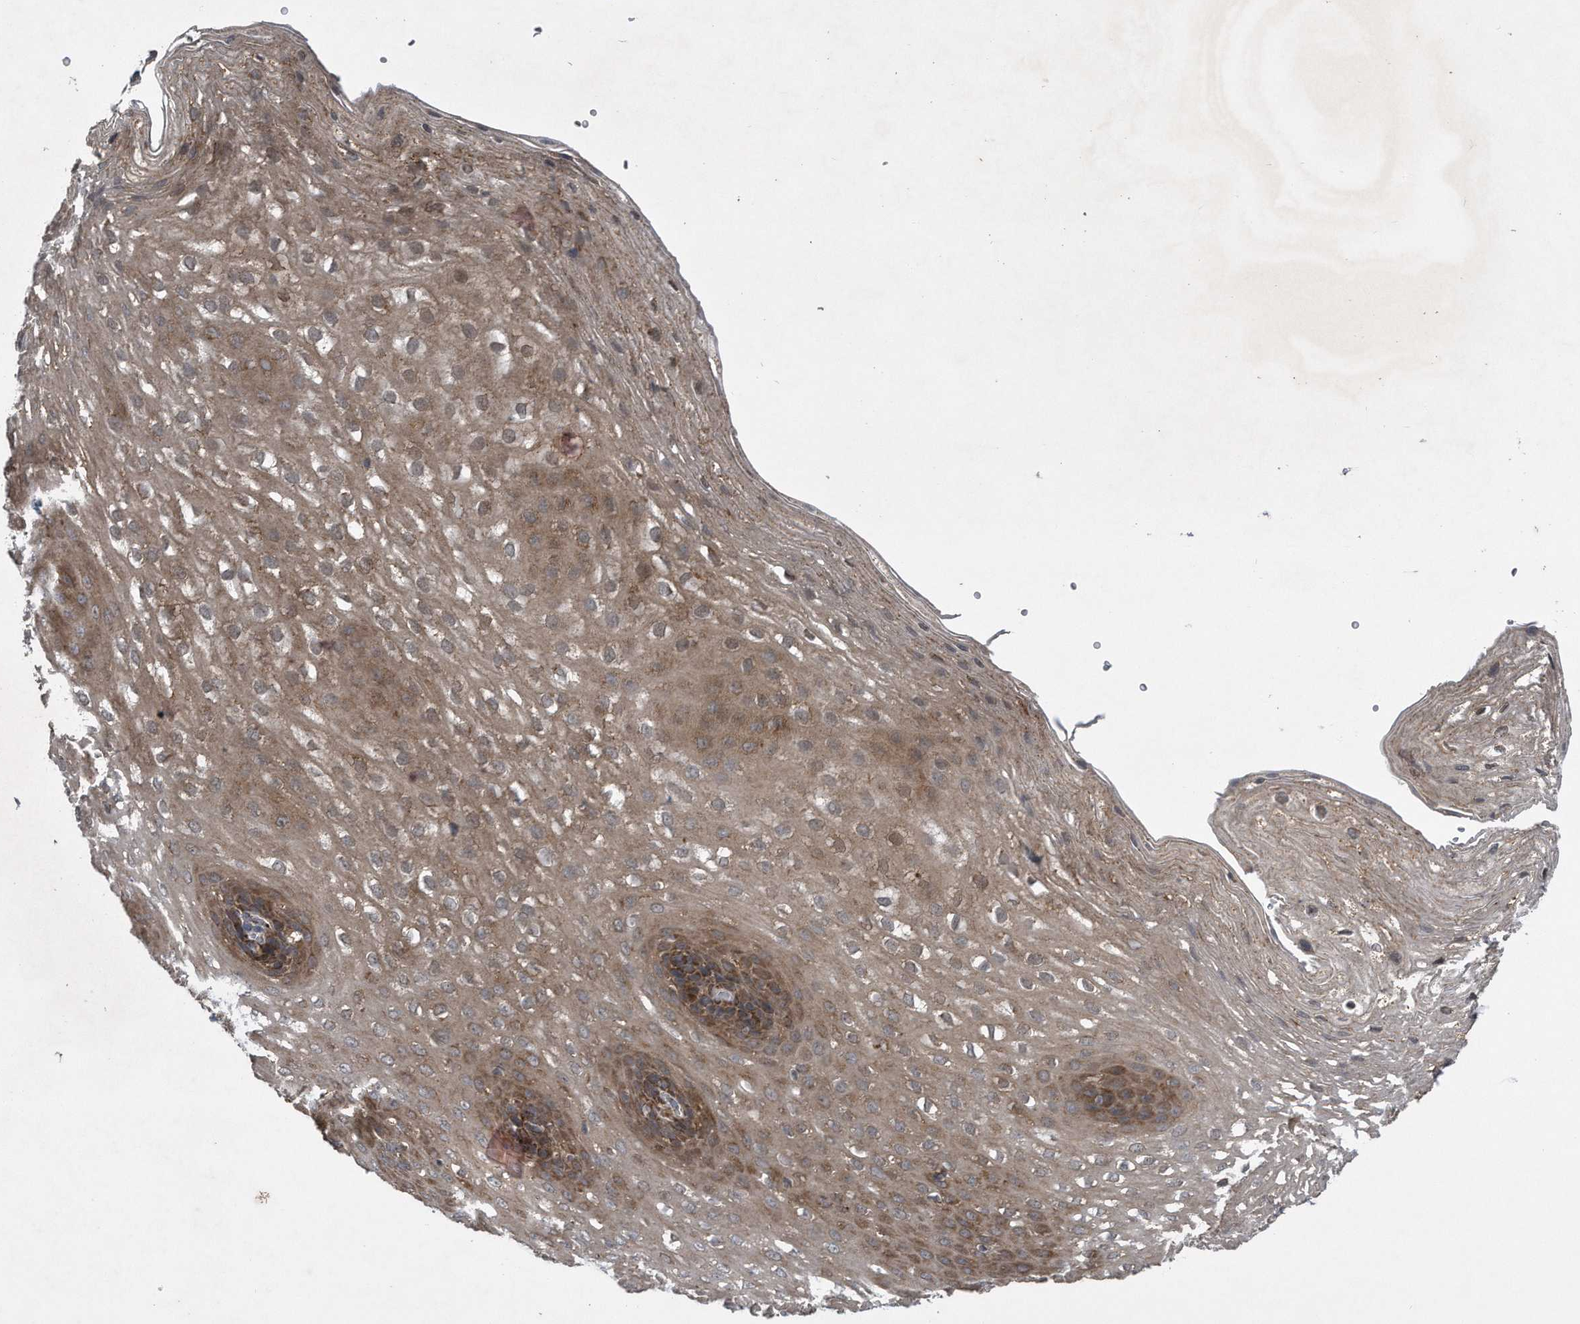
{"staining": {"intensity": "moderate", "quantity": ">75%", "location": "cytoplasmic/membranous"}, "tissue": "esophagus", "cell_type": "Squamous epithelial cells", "image_type": "normal", "snomed": [{"axis": "morphology", "description": "Normal tissue, NOS"}, {"axis": "topography", "description": "Esophagus"}], "caption": "This image displays IHC staining of unremarkable human esophagus, with medium moderate cytoplasmic/membranous staining in about >75% of squamous epithelial cells.", "gene": "ALPK2", "patient": {"sex": "female", "age": 66}}